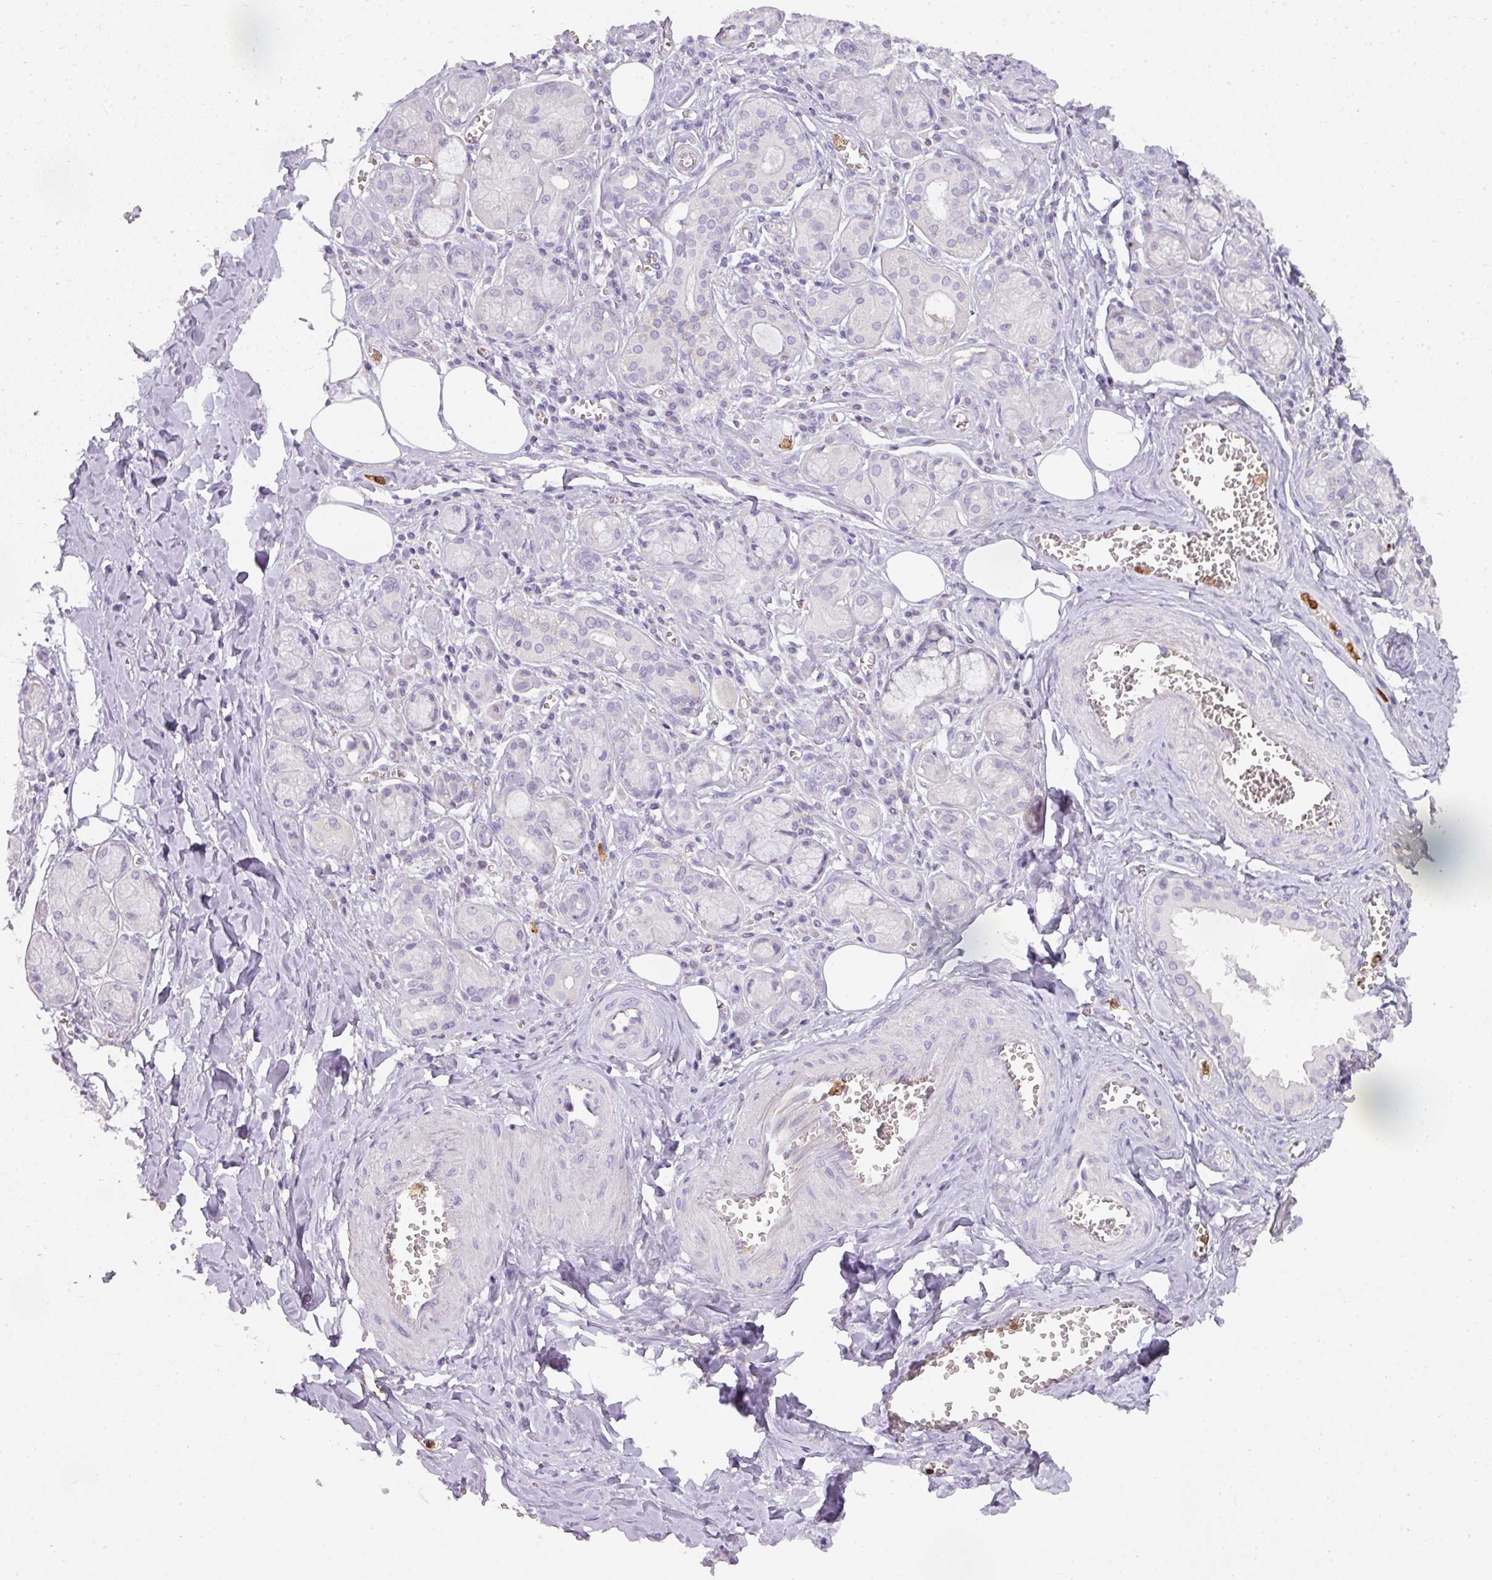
{"staining": {"intensity": "negative", "quantity": "none", "location": "none"}, "tissue": "salivary gland", "cell_type": "Glandular cells", "image_type": "normal", "snomed": [{"axis": "morphology", "description": "Normal tissue, NOS"}, {"axis": "topography", "description": "Salivary gland"}], "caption": "A high-resolution photomicrograph shows IHC staining of normal salivary gland, which demonstrates no significant positivity in glandular cells. (Stains: DAB (3,3'-diaminobenzidine) immunohistochemistry (IHC) with hematoxylin counter stain, Microscopy: brightfield microscopy at high magnification).", "gene": "HHEX", "patient": {"sex": "male", "age": 74}}